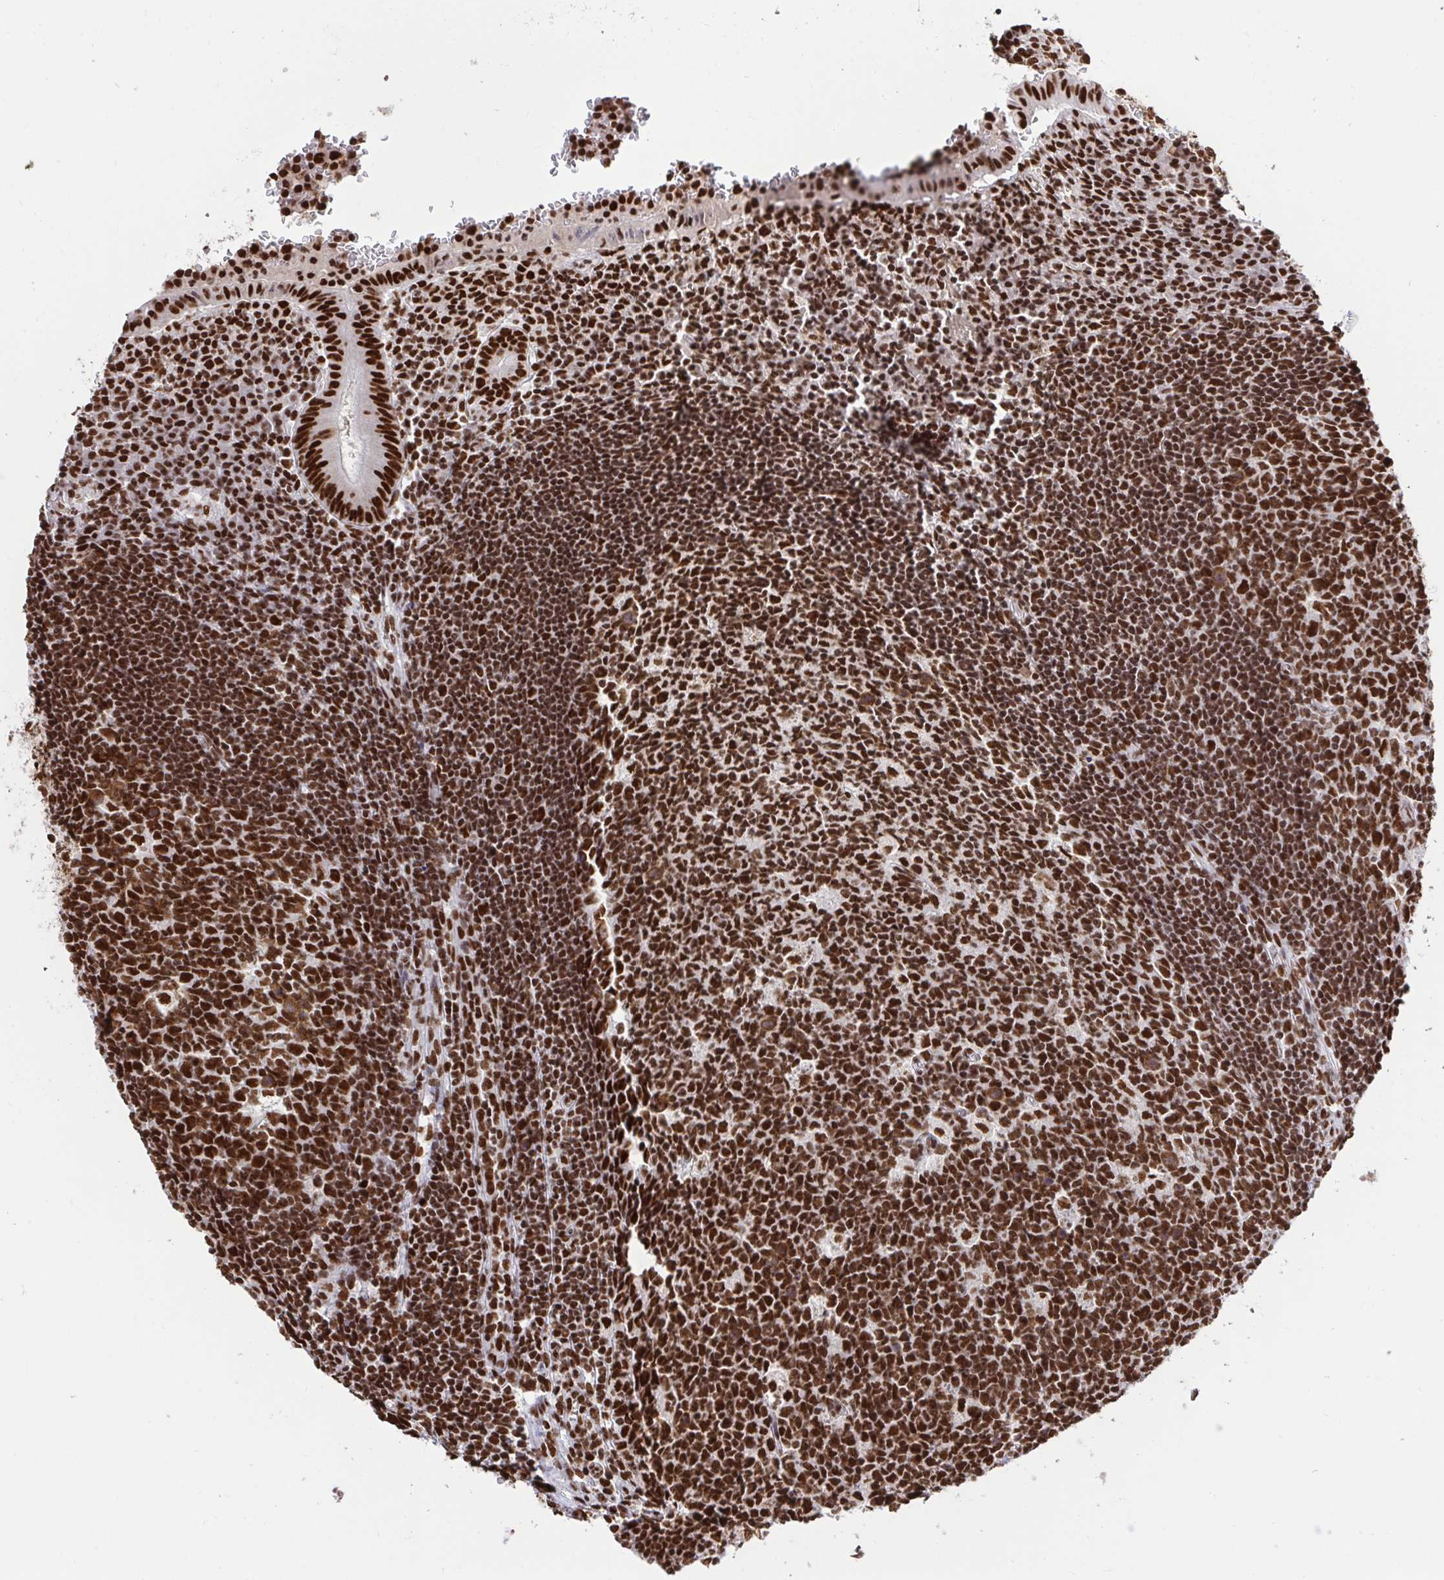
{"staining": {"intensity": "strong", "quantity": ">75%", "location": "nuclear"}, "tissue": "appendix", "cell_type": "Glandular cells", "image_type": "normal", "snomed": [{"axis": "morphology", "description": "Normal tissue, NOS"}, {"axis": "topography", "description": "Appendix"}], "caption": "This is a photomicrograph of immunohistochemistry staining of unremarkable appendix, which shows strong expression in the nuclear of glandular cells.", "gene": "ENSG00000268083", "patient": {"sex": "male", "age": 18}}